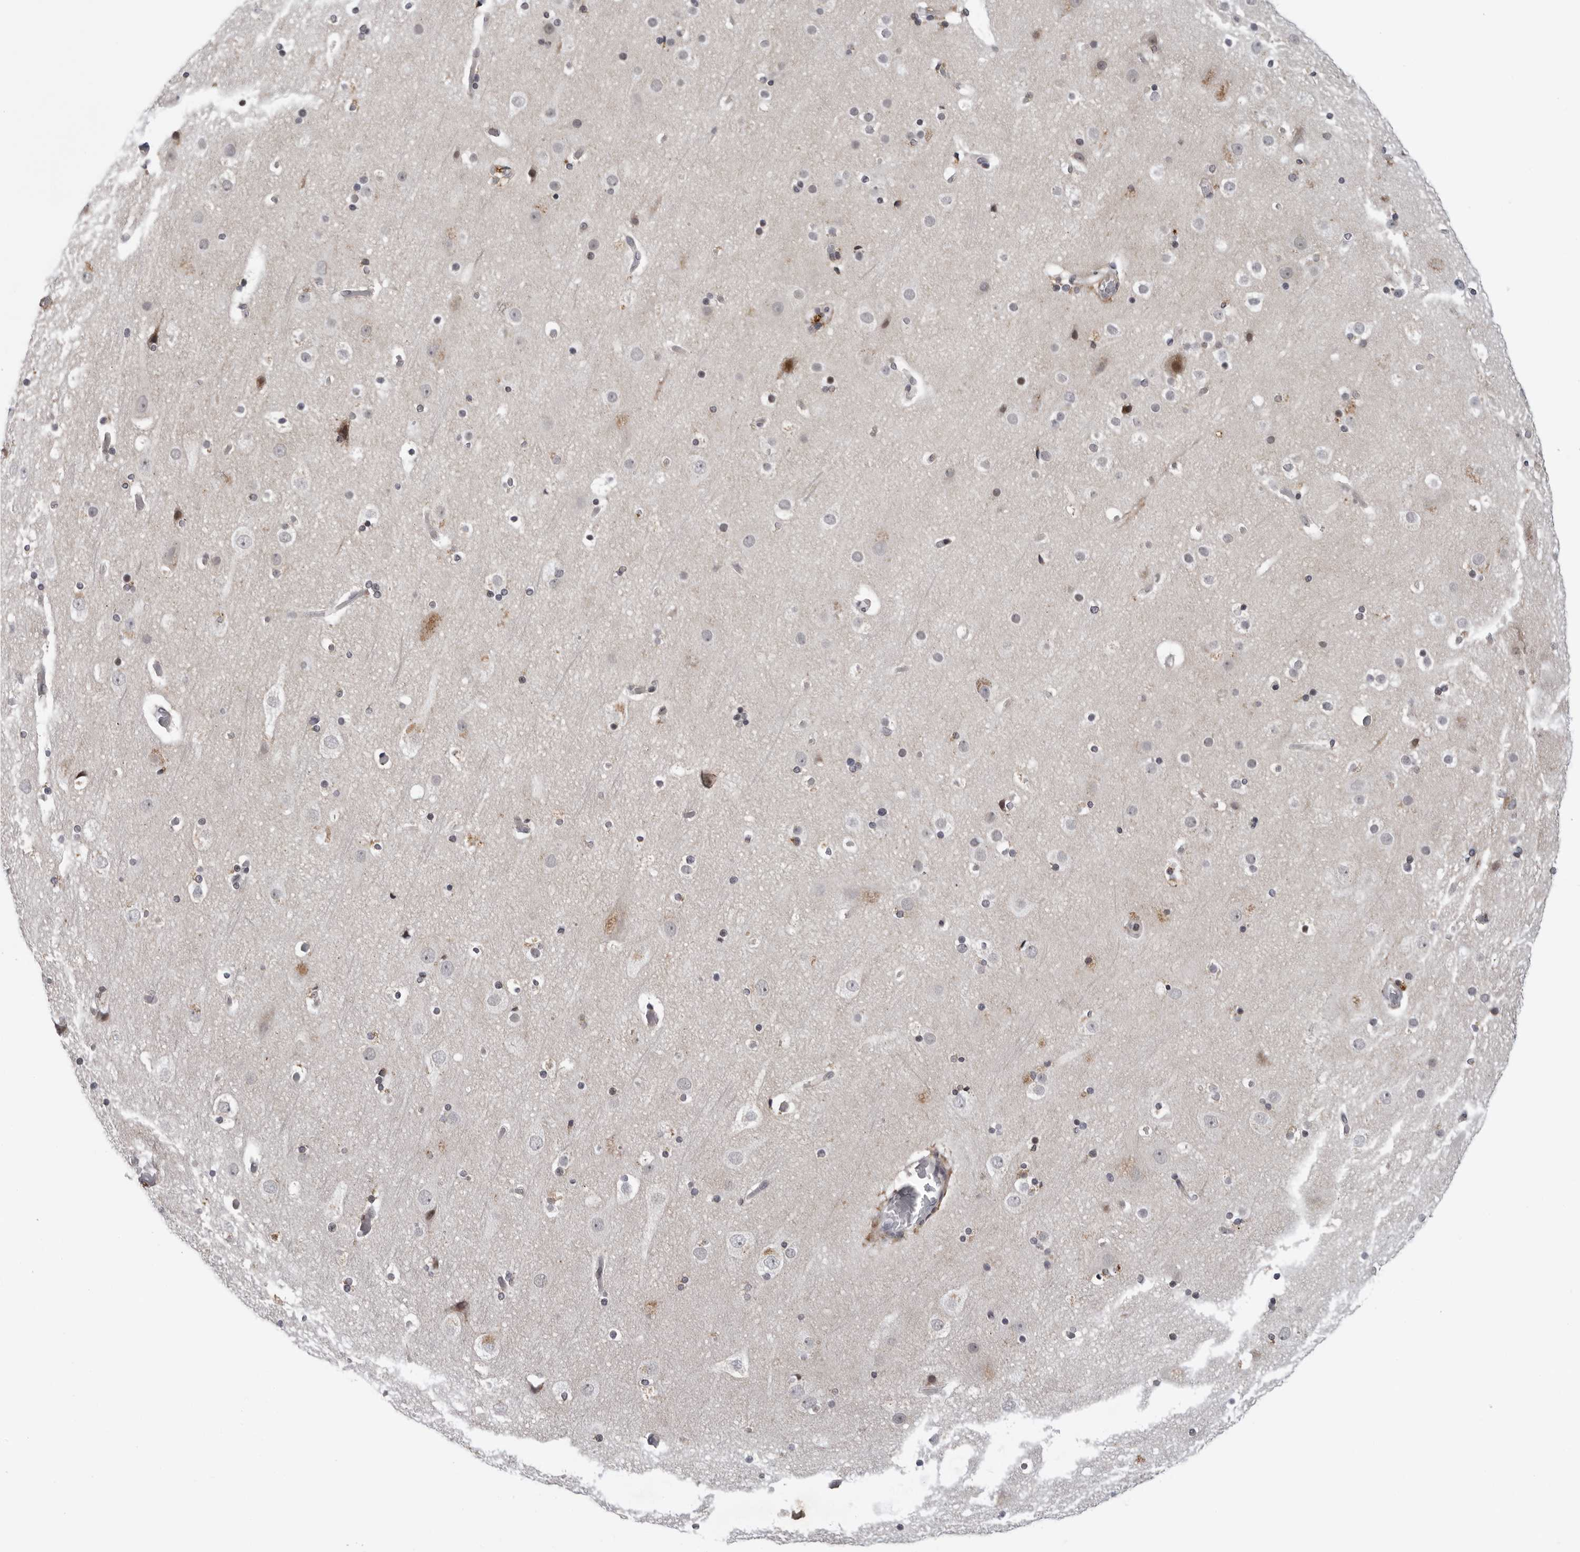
{"staining": {"intensity": "negative", "quantity": "none", "location": "none"}, "tissue": "cerebral cortex", "cell_type": "Endothelial cells", "image_type": "normal", "snomed": [{"axis": "morphology", "description": "Normal tissue, NOS"}, {"axis": "topography", "description": "Cerebral cortex"}], "caption": "Histopathology image shows no significant protein staining in endothelial cells of benign cerebral cortex.", "gene": "CPT2", "patient": {"sex": "male", "age": 57}}